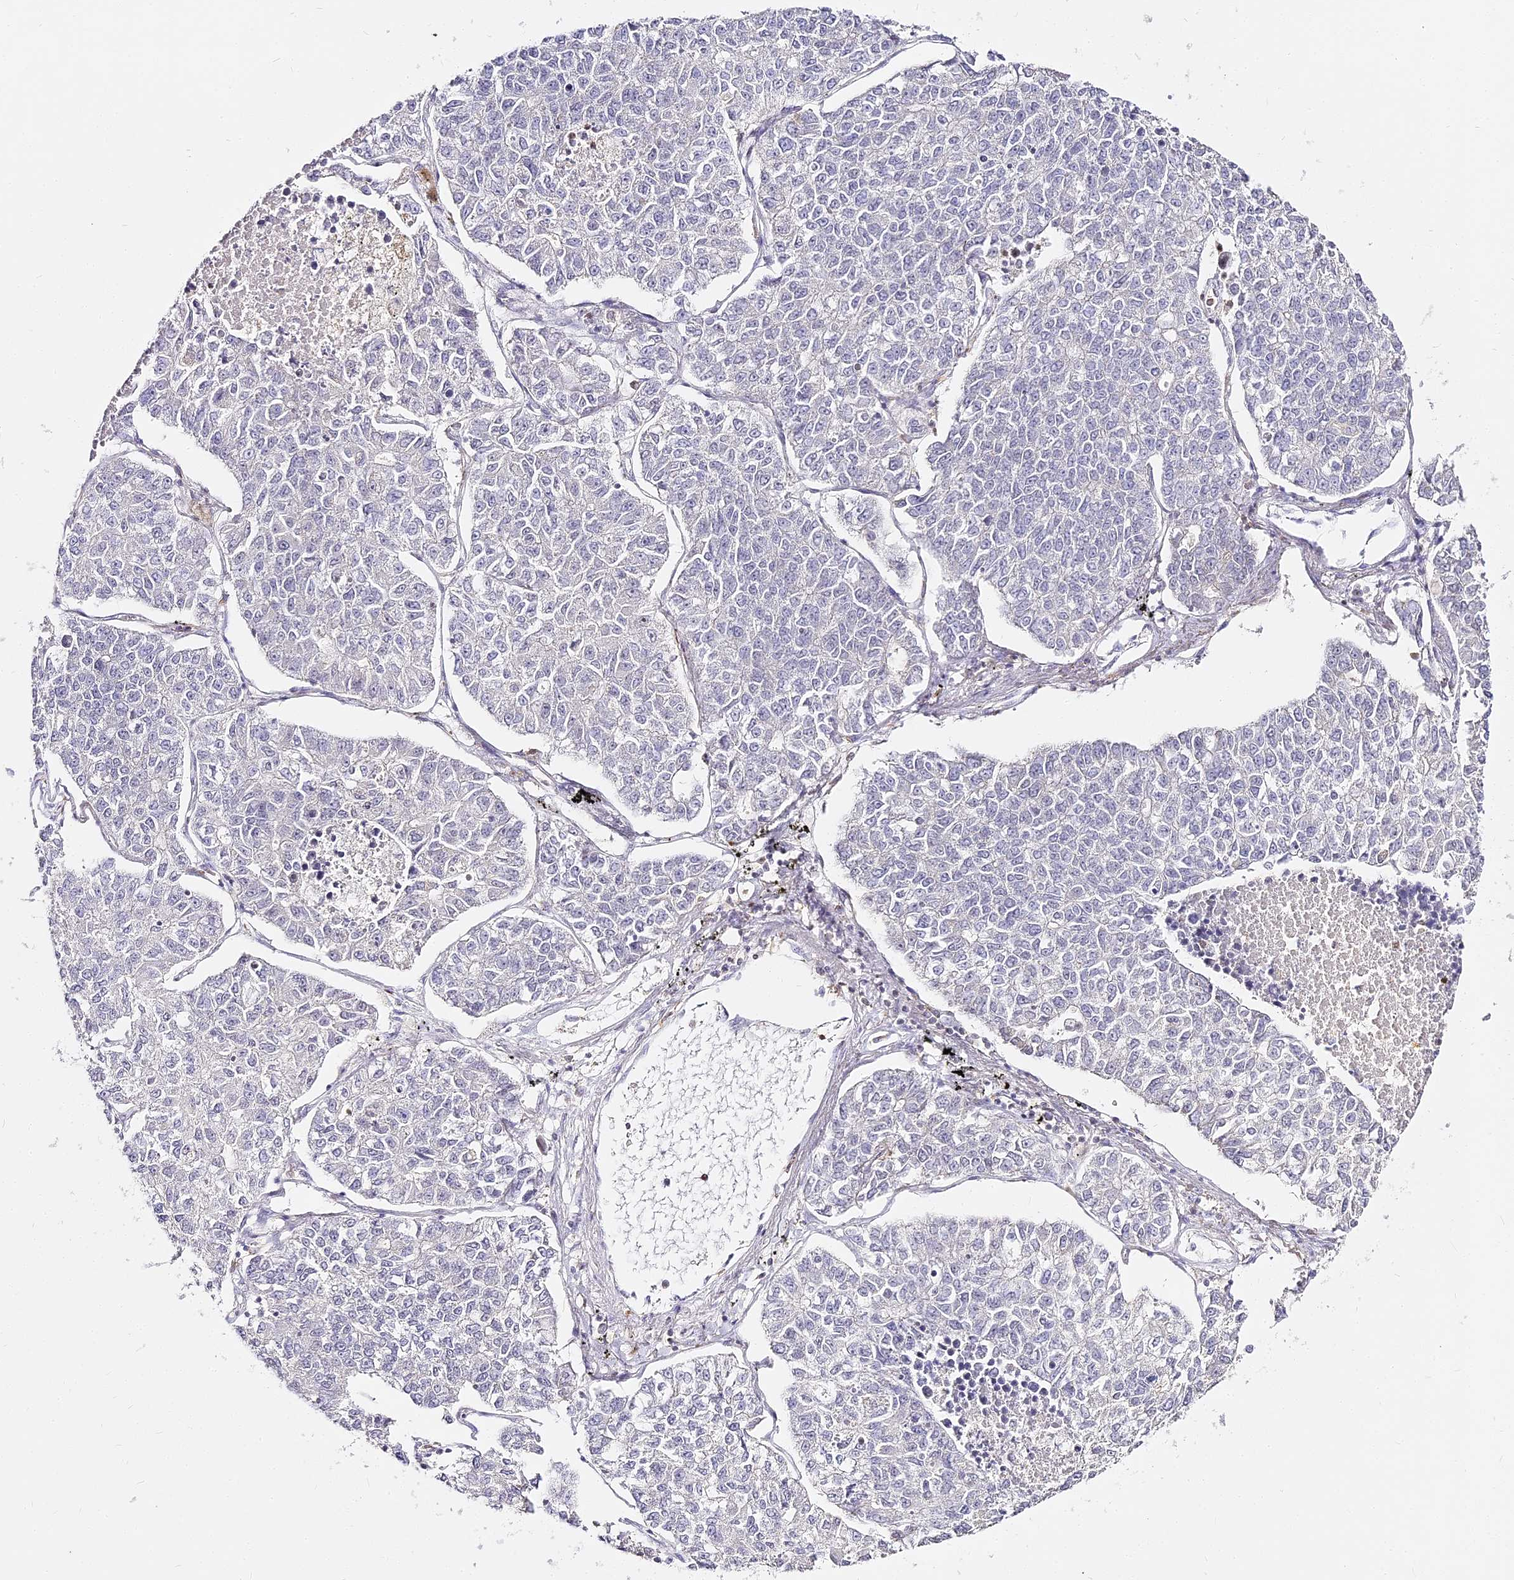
{"staining": {"intensity": "negative", "quantity": "none", "location": "none"}, "tissue": "lung cancer", "cell_type": "Tumor cells", "image_type": "cancer", "snomed": [{"axis": "morphology", "description": "Adenocarcinoma, NOS"}, {"axis": "topography", "description": "Lung"}], "caption": "Immunohistochemistry micrograph of neoplastic tissue: human lung cancer stained with DAB (3,3'-diaminobenzidine) exhibits no significant protein expression in tumor cells.", "gene": "DOCK2", "patient": {"sex": "male", "age": 49}}